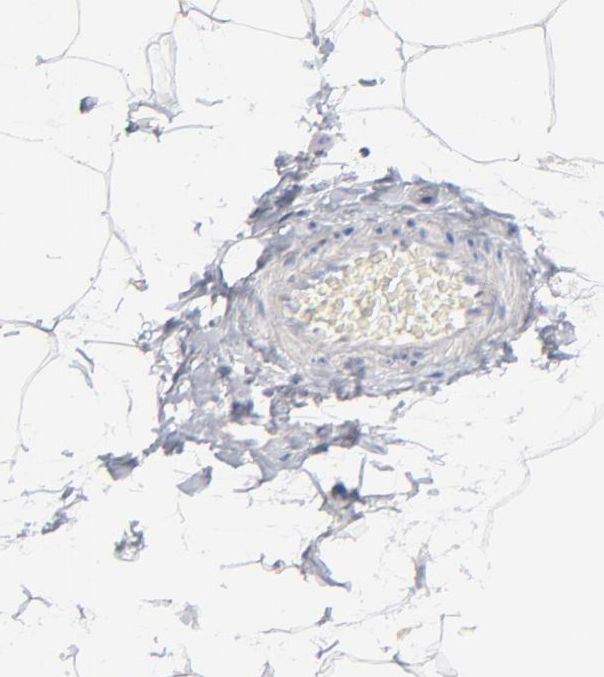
{"staining": {"intensity": "negative", "quantity": "none", "location": "none"}, "tissue": "adipose tissue", "cell_type": "Adipocytes", "image_type": "normal", "snomed": [{"axis": "morphology", "description": "Normal tissue, NOS"}, {"axis": "morphology", "description": "Duct carcinoma"}, {"axis": "topography", "description": "Breast"}, {"axis": "topography", "description": "Adipose tissue"}], "caption": "This is a histopathology image of immunohistochemistry staining of unremarkable adipose tissue, which shows no staining in adipocytes.", "gene": "DNAL4", "patient": {"sex": "female", "age": 37}}